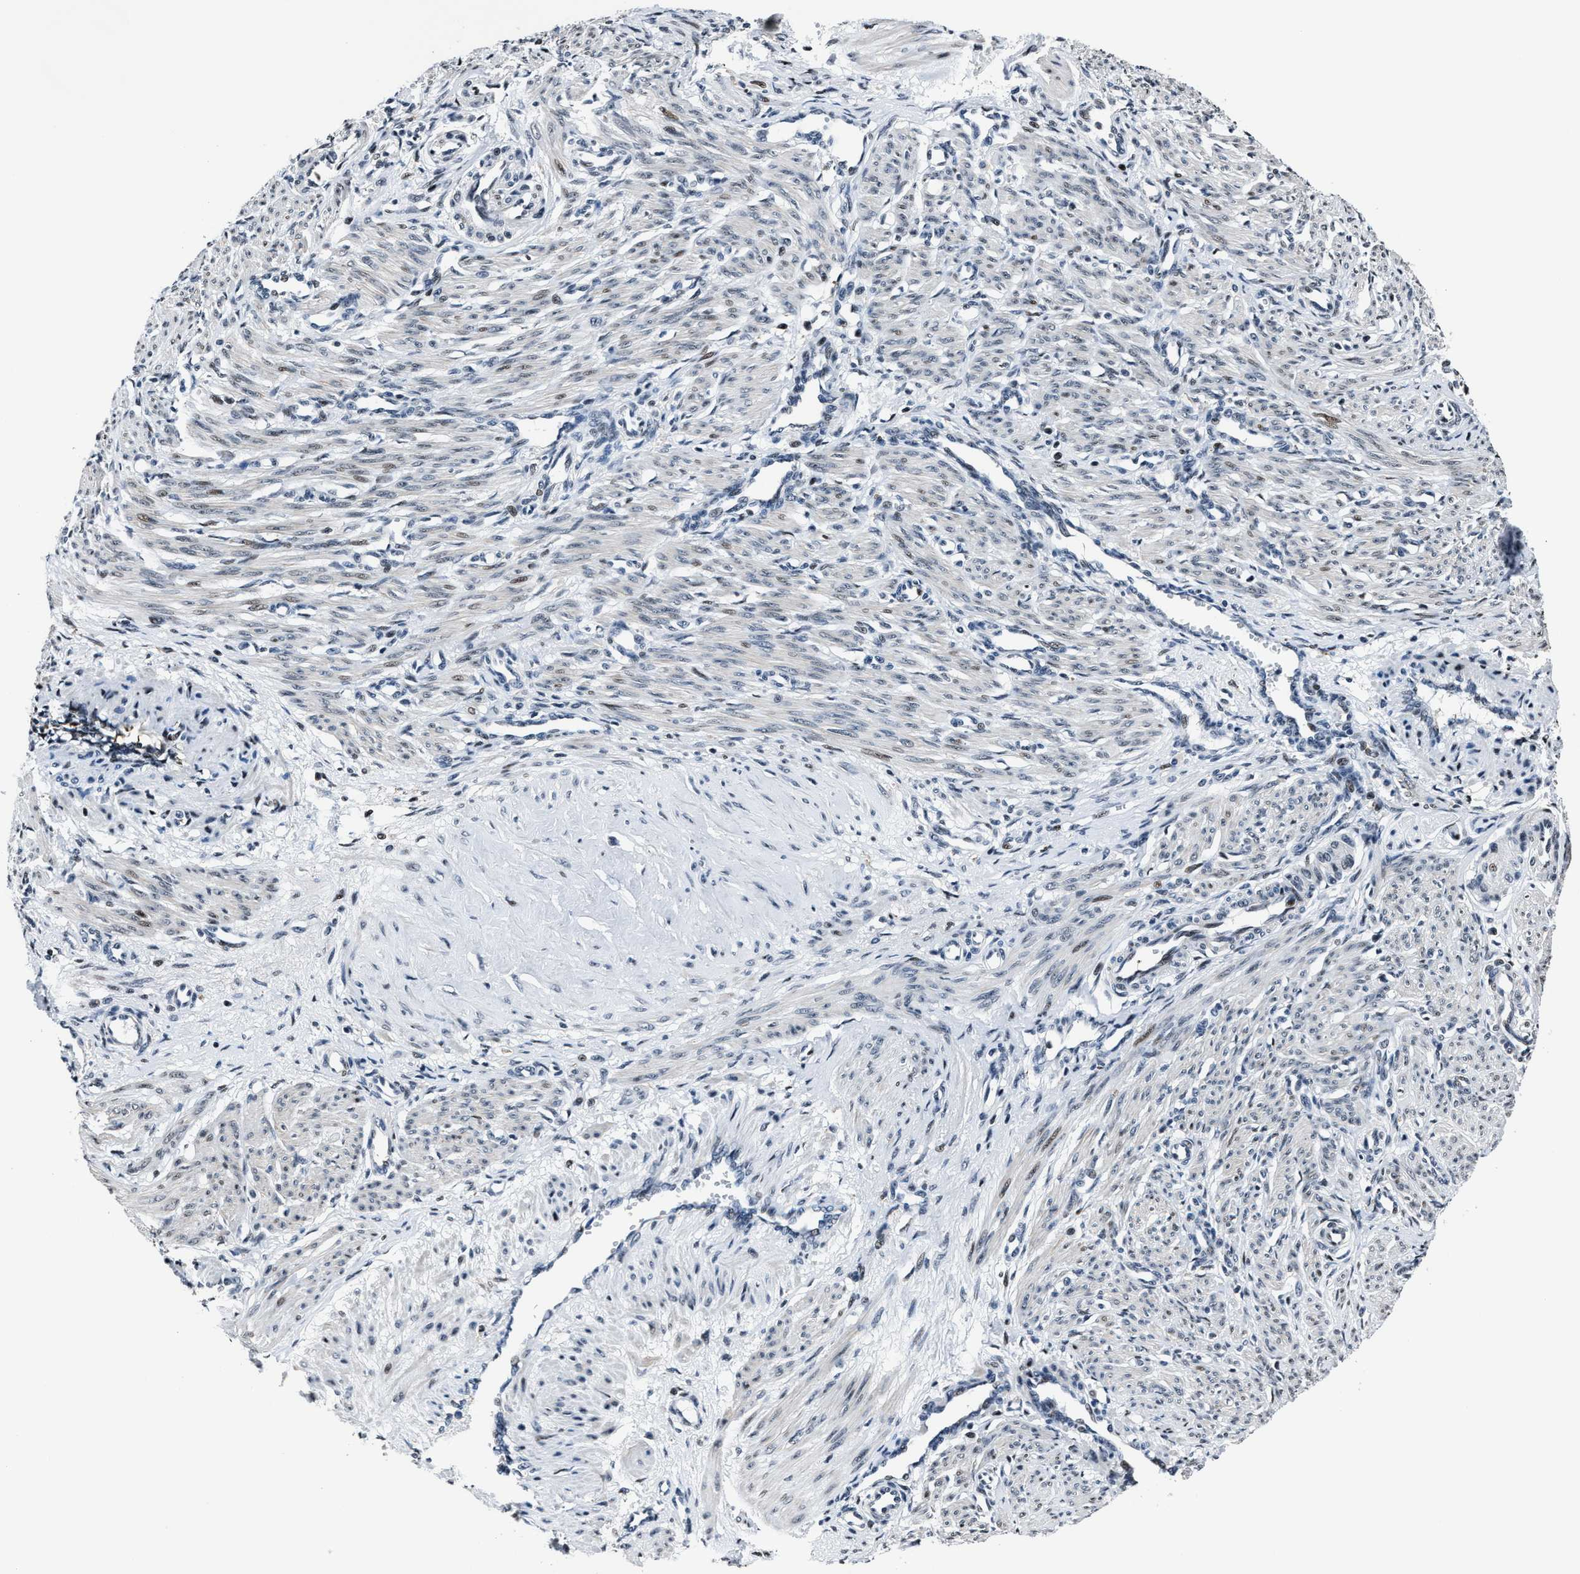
{"staining": {"intensity": "weak", "quantity": "25%-75%", "location": "nuclear"}, "tissue": "smooth muscle", "cell_type": "Smooth muscle cells", "image_type": "normal", "snomed": [{"axis": "morphology", "description": "Normal tissue, NOS"}, {"axis": "topography", "description": "Endometrium"}], "caption": "The immunohistochemical stain highlights weak nuclear positivity in smooth muscle cells of unremarkable smooth muscle.", "gene": "PPIE", "patient": {"sex": "female", "age": 33}}